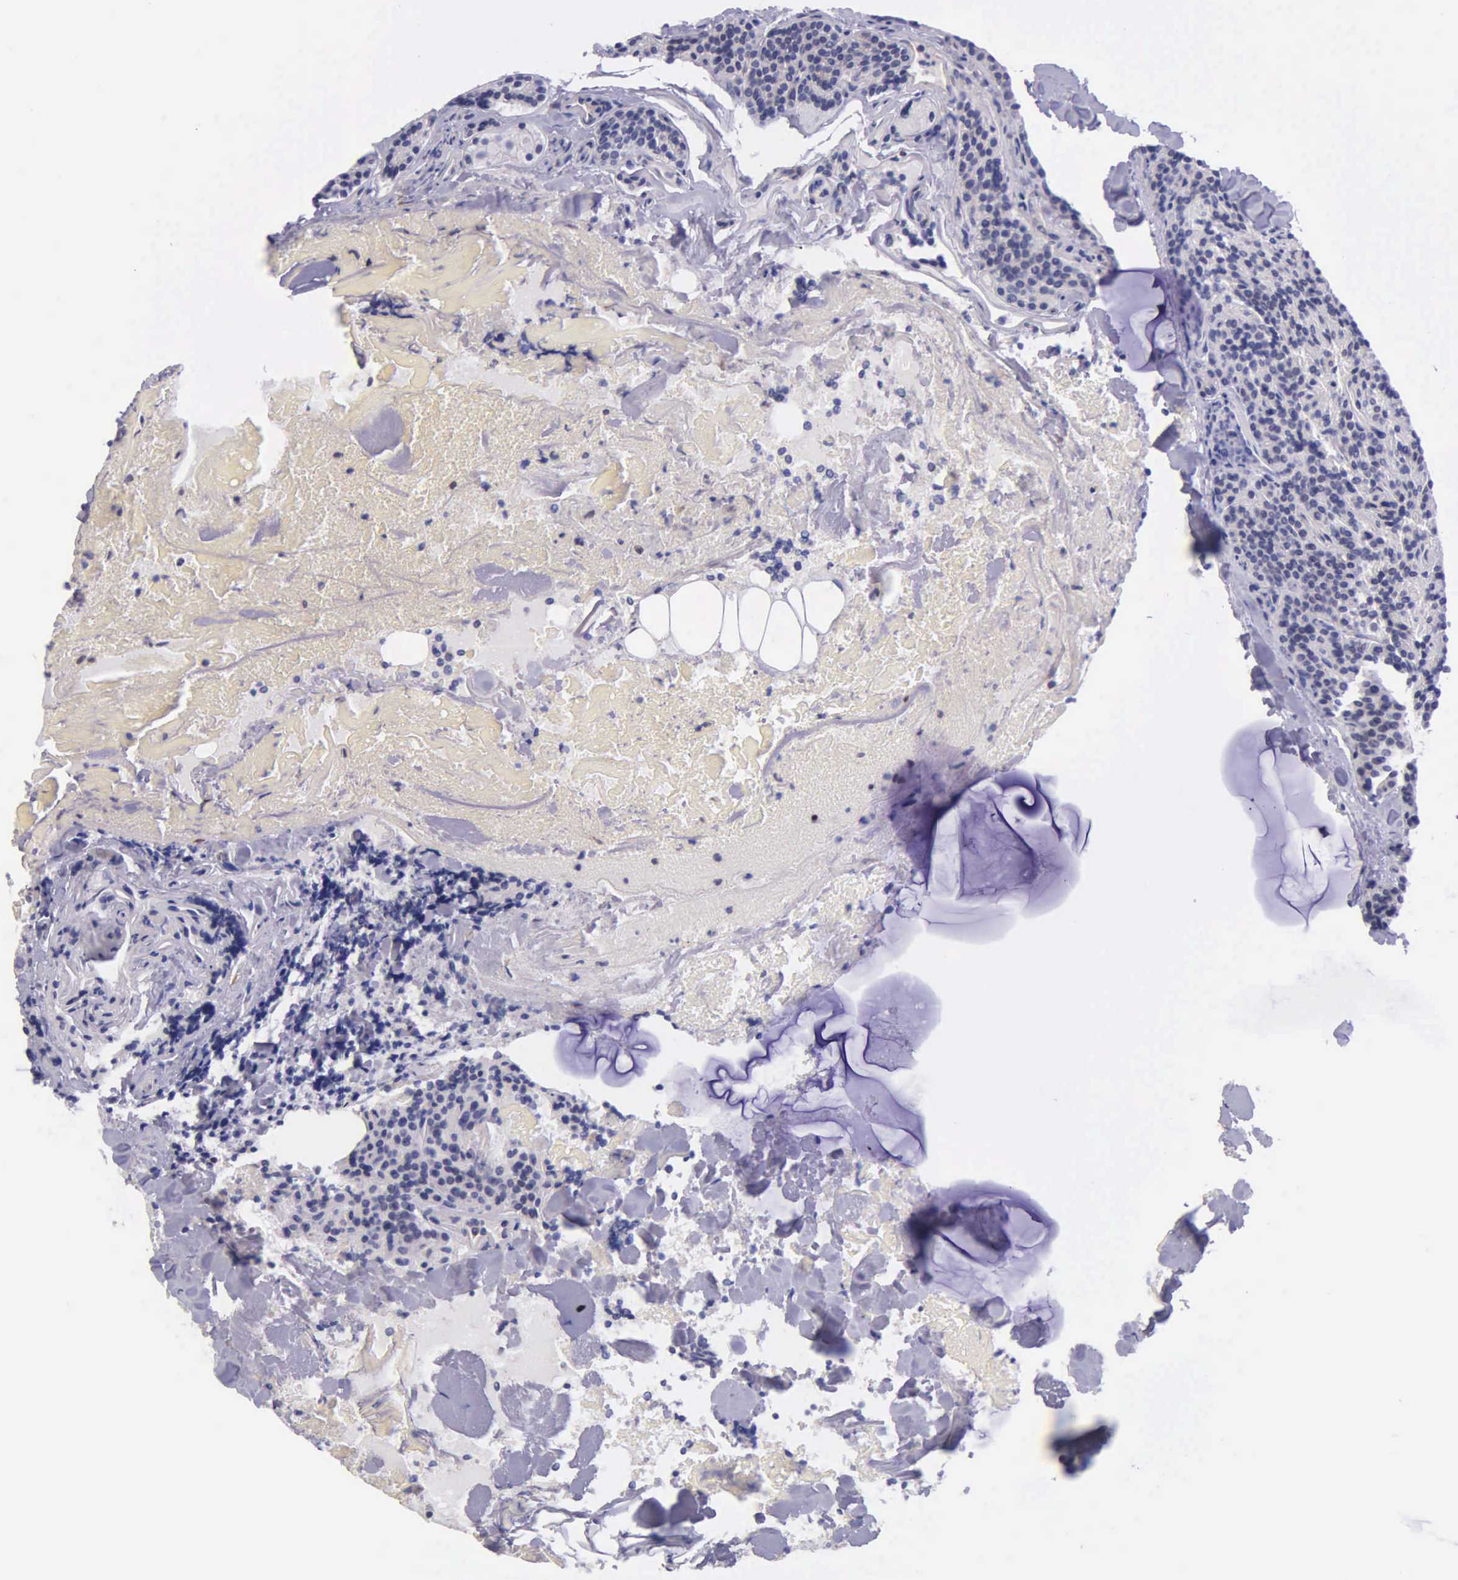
{"staining": {"intensity": "negative", "quantity": "none", "location": "none"}, "tissue": "parathyroid gland", "cell_type": "Glandular cells", "image_type": "normal", "snomed": [{"axis": "morphology", "description": "Normal tissue, NOS"}, {"axis": "topography", "description": "Parathyroid gland"}], "caption": "Immunohistochemistry of normal human parathyroid gland exhibits no staining in glandular cells. (DAB (3,3'-diaminobenzidine) immunohistochemistry with hematoxylin counter stain).", "gene": "ZC3H12B", "patient": {"sex": "female", "age": 29}}